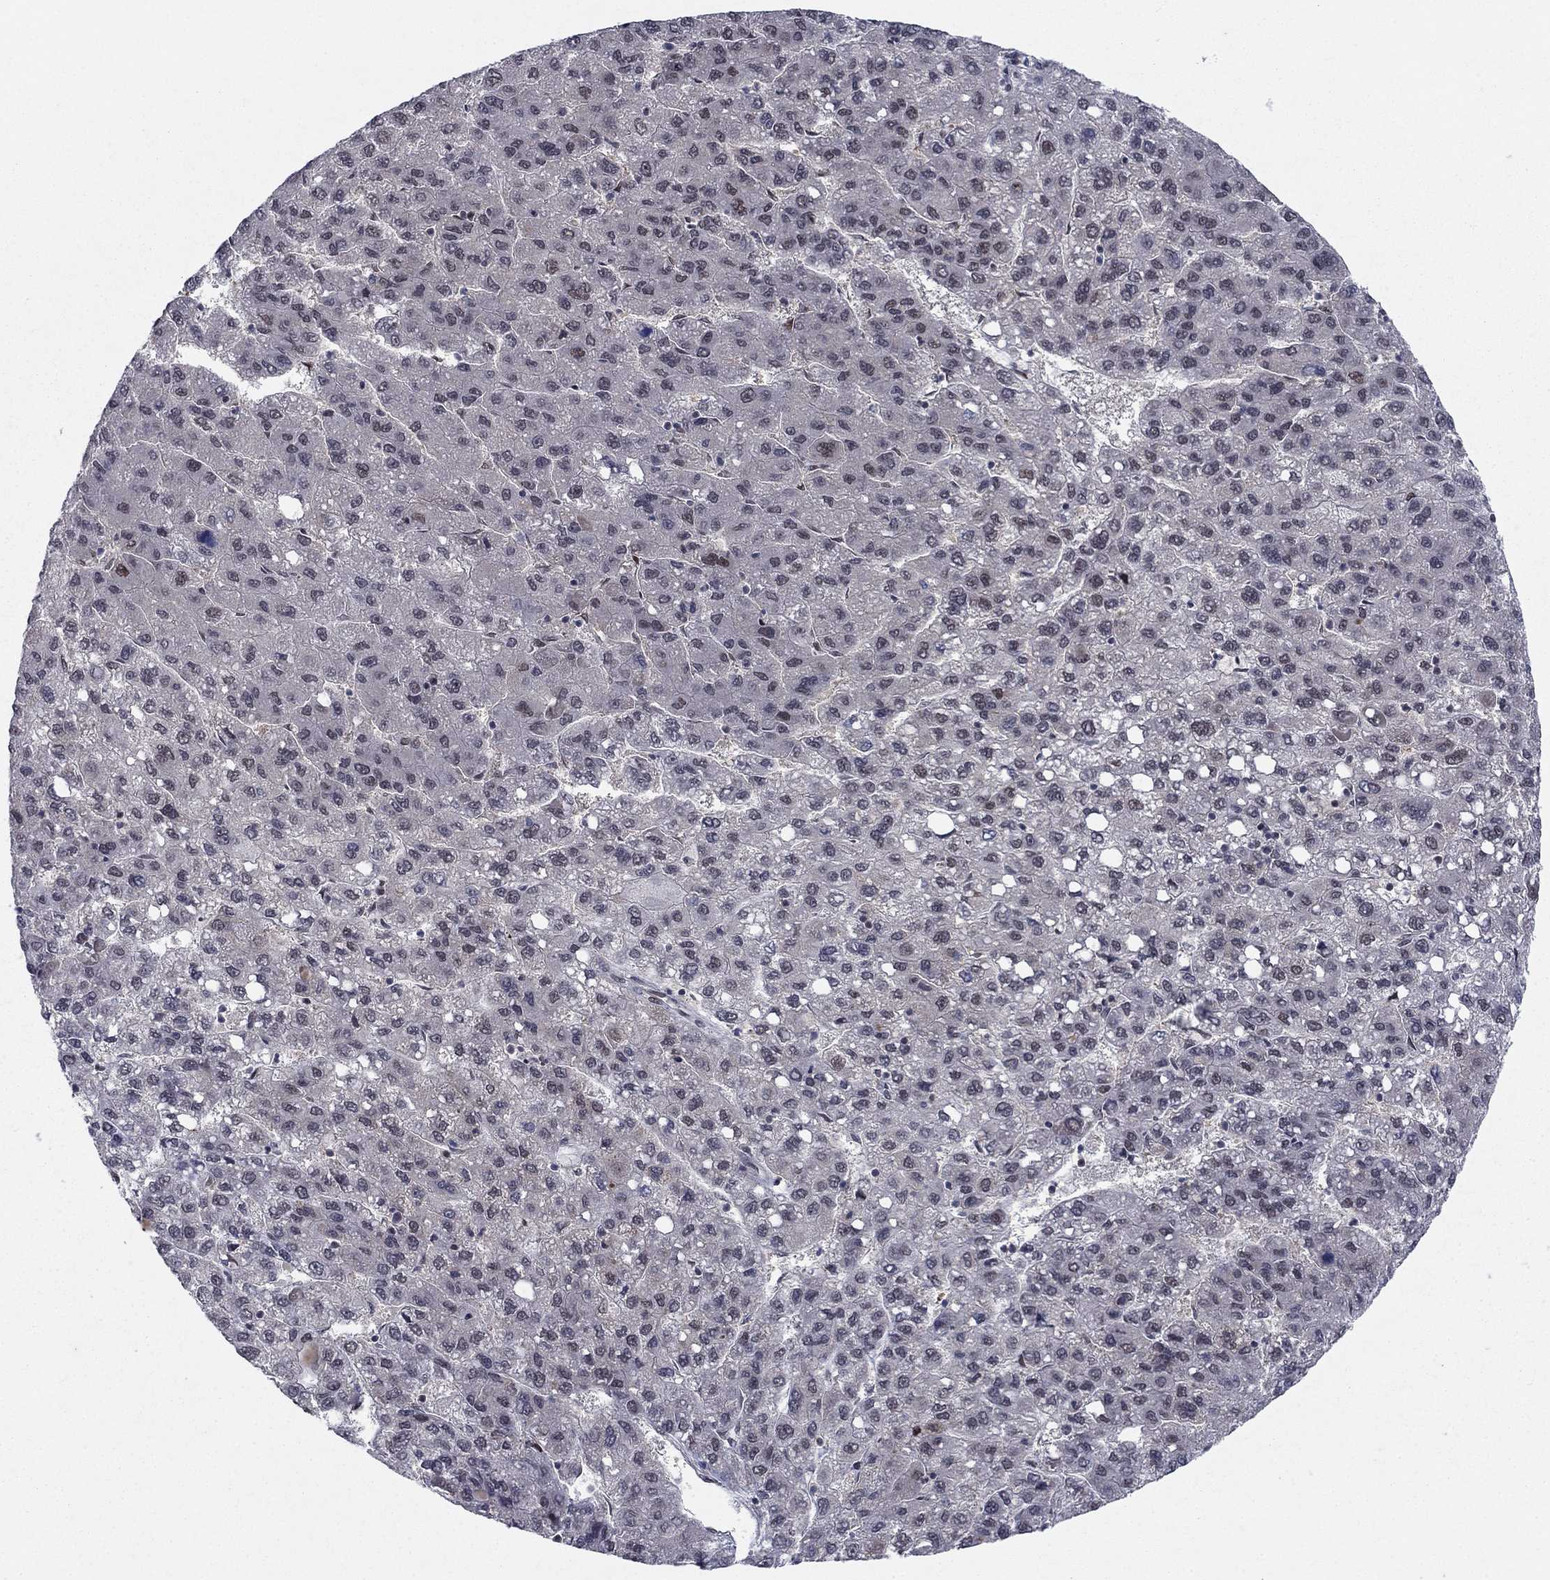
{"staining": {"intensity": "negative", "quantity": "none", "location": "none"}, "tissue": "liver cancer", "cell_type": "Tumor cells", "image_type": "cancer", "snomed": [{"axis": "morphology", "description": "Carcinoma, Hepatocellular, NOS"}, {"axis": "topography", "description": "Liver"}], "caption": "DAB (3,3'-diaminobenzidine) immunohistochemical staining of liver hepatocellular carcinoma exhibits no significant staining in tumor cells.", "gene": "PSMC1", "patient": {"sex": "female", "age": 82}}